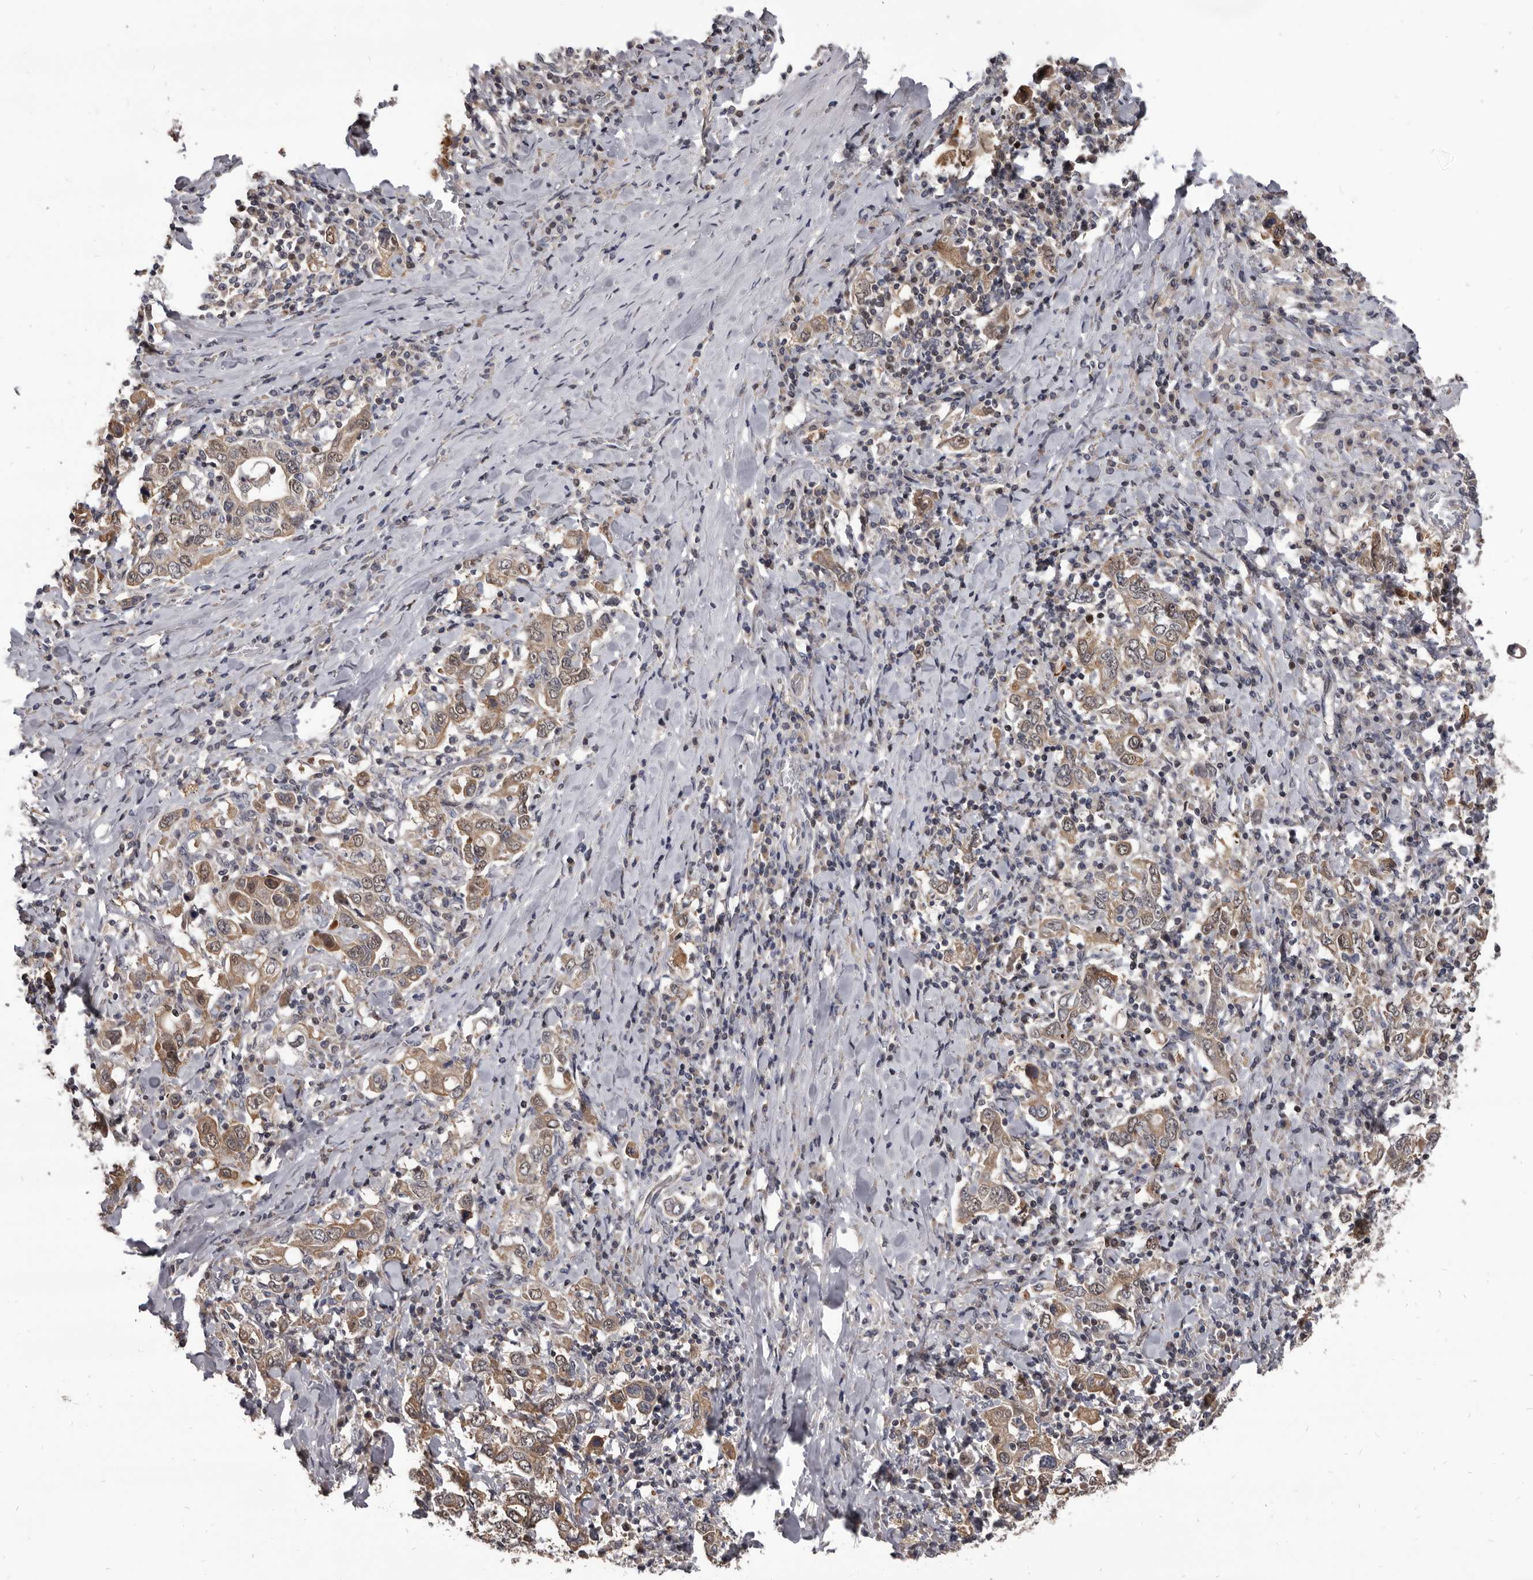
{"staining": {"intensity": "moderate", "quantity": ">75%", "location": "cytoplasmic/membranous"}, "tissue": "stomach cancer", "cell_type": "Tumor cells", "image_type": "cancer", "snomed": [{"axis": "morphology", "description": "Adenocarcinoma, NOS"}, {"axis": "topography", "description": "Stomach, upper"}], "caption": "Approximately >75% of tumor cells in human adenocarcinoma (stomach) demonstrate moderate cytoplasmic/membranous protein expression as visualized by brown immunohistochemical staining.", "gene": "MAP3K14", "patient": {"sex": "male", "age": 62}}